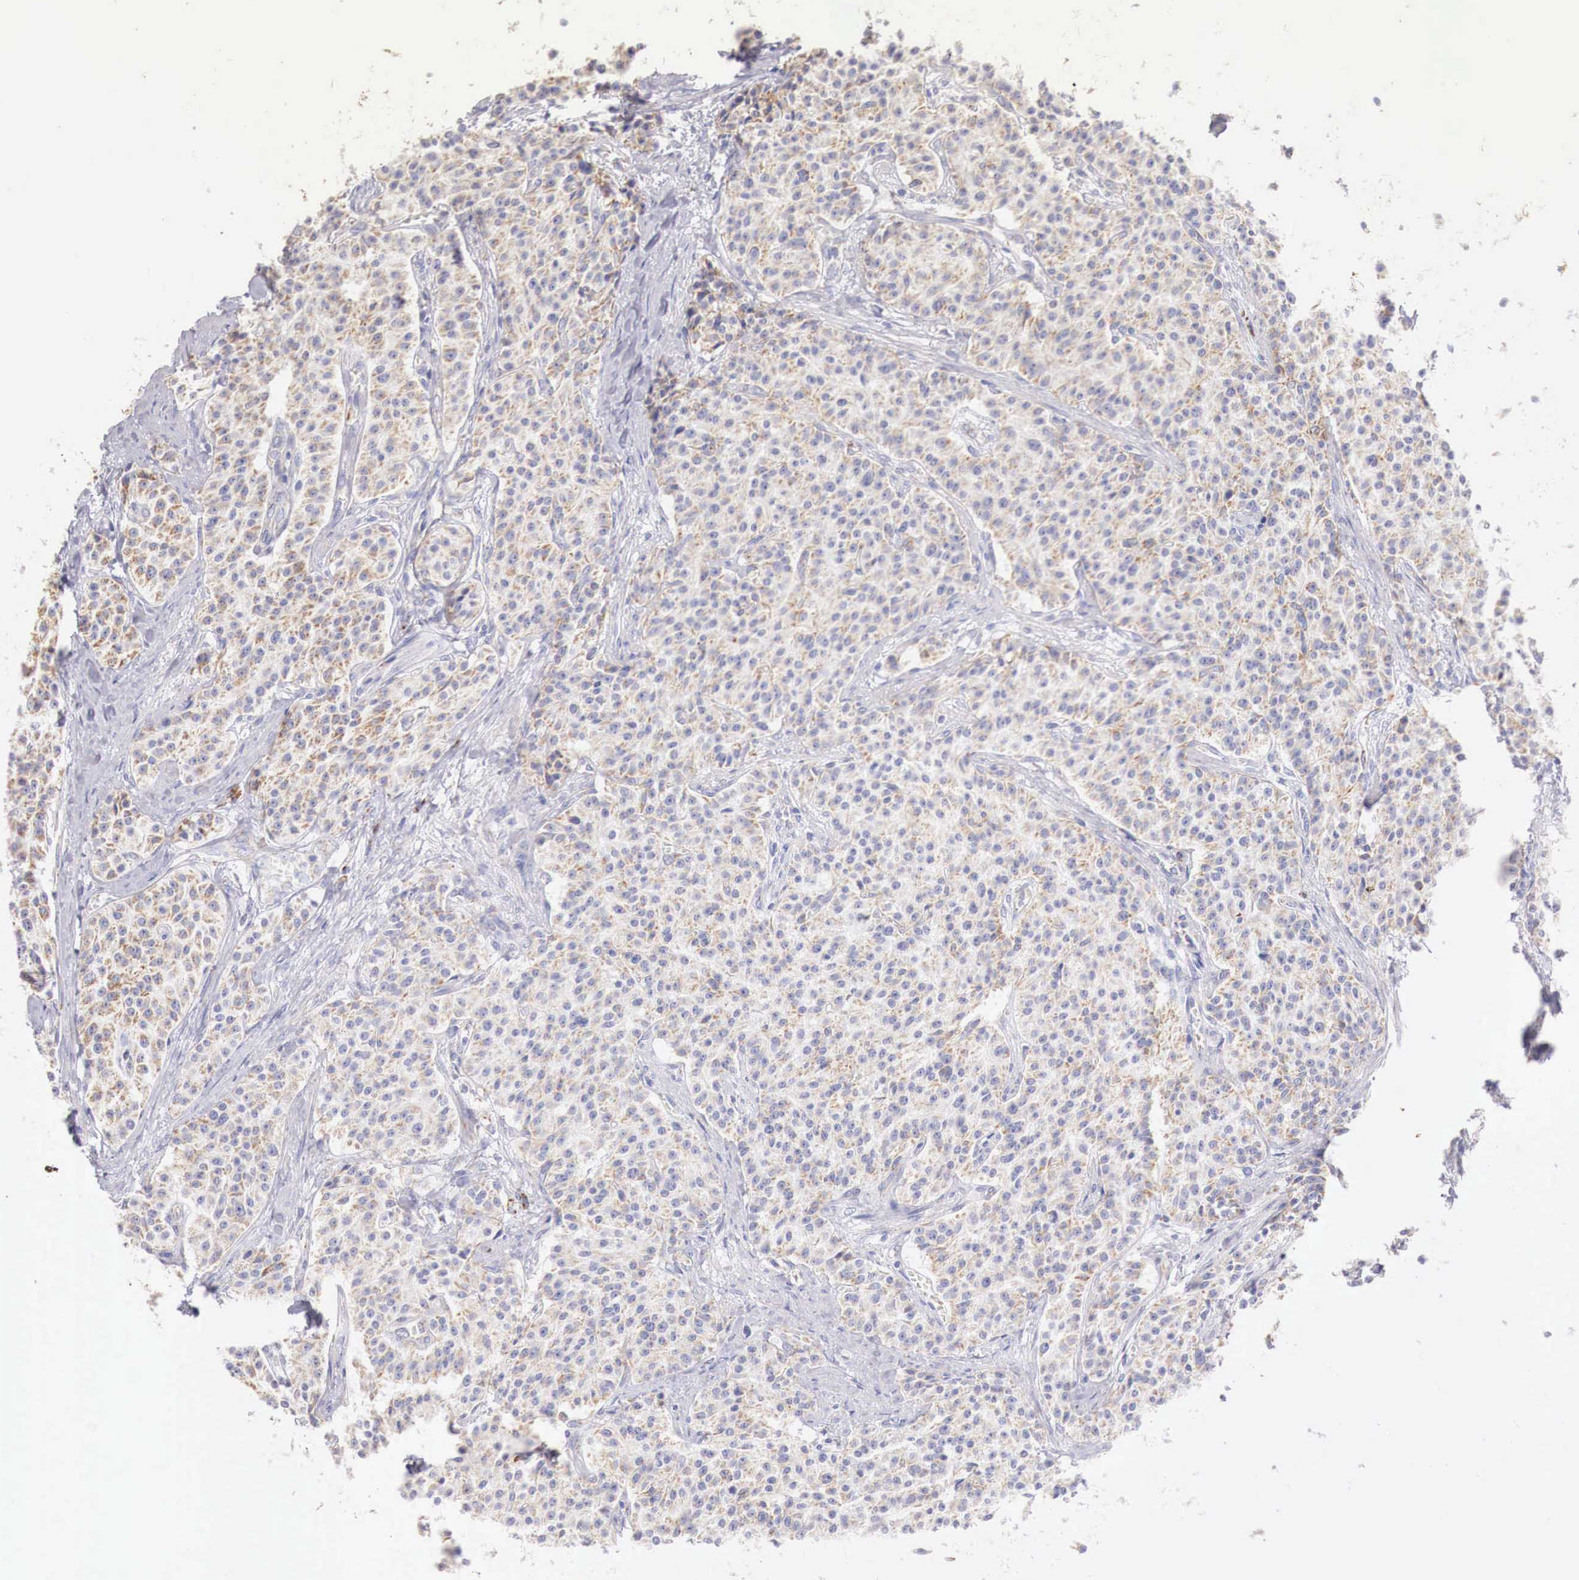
{"staining": {"intensity": "moderate", "quantity": ">75%", "location": "cytoplasmic/membranous"}, "tissue": "carcinoid", "cell_type": "Tumor cells", "image_type": "cancer", "snomed": [{"axis": "morphology", "description": "Carcinoid, malignant, NOS"}, {"axis": "topography", "description": "Stomach"}], "caption": "A high-resolution photomicrograph shows immunohistochemistry staining of carcinoid (malignant), which displays moderate cytoplasmic/membranous staining in about >75% of tumor cells.", "gene": "IDH3G", "patient": {"sex": "female", "age": 76}}